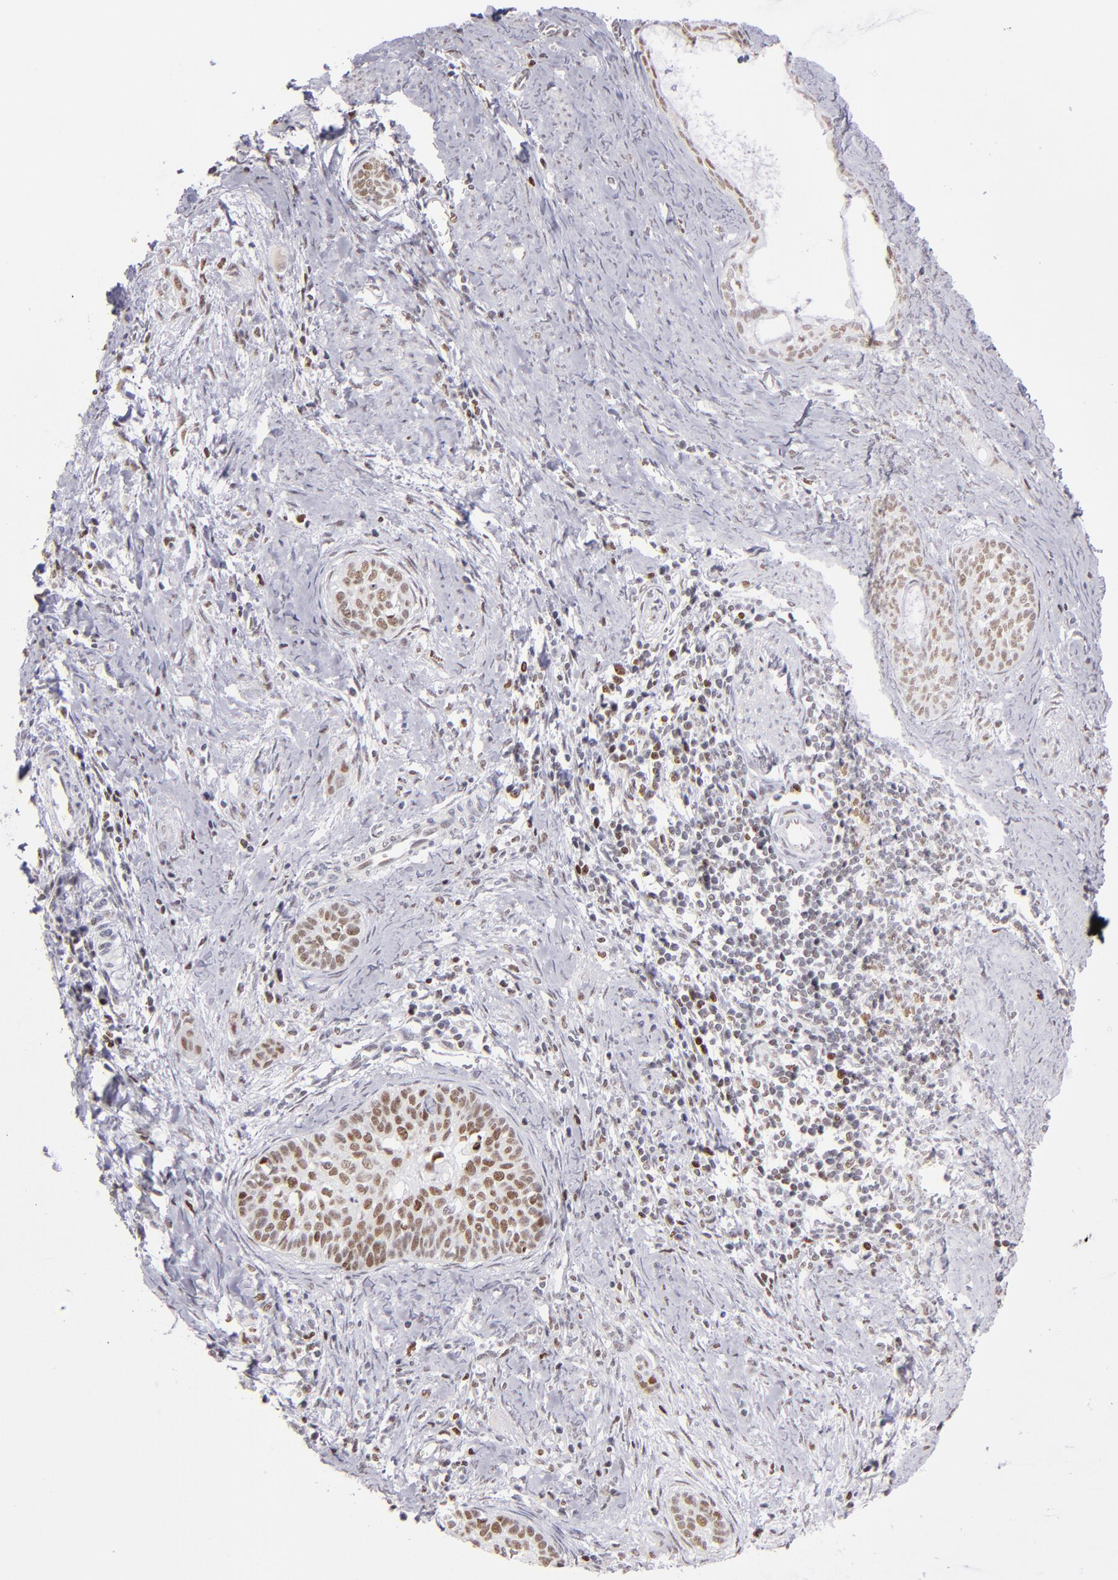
{"staining": {"intensity": "moderate", "quantity": ">75%", "location": "nuclear"}, "tissue": "cervical cancer", "cell_type": "Tumor cells", "image_type": "cancer", "snomed": [{"axis": "morphology", "description": "Squamous cell carcinoma, NOS"}, {"axis": "topography", "description": "Cervix"}], "caption": "Brown immunohistochemical staining in human cervical squamous cell carcinoma displays moderate nuclear positivity in about >75% of tumor cells.", "gene": "POLA1", "patient": {"sex": "female", "age": 33}}